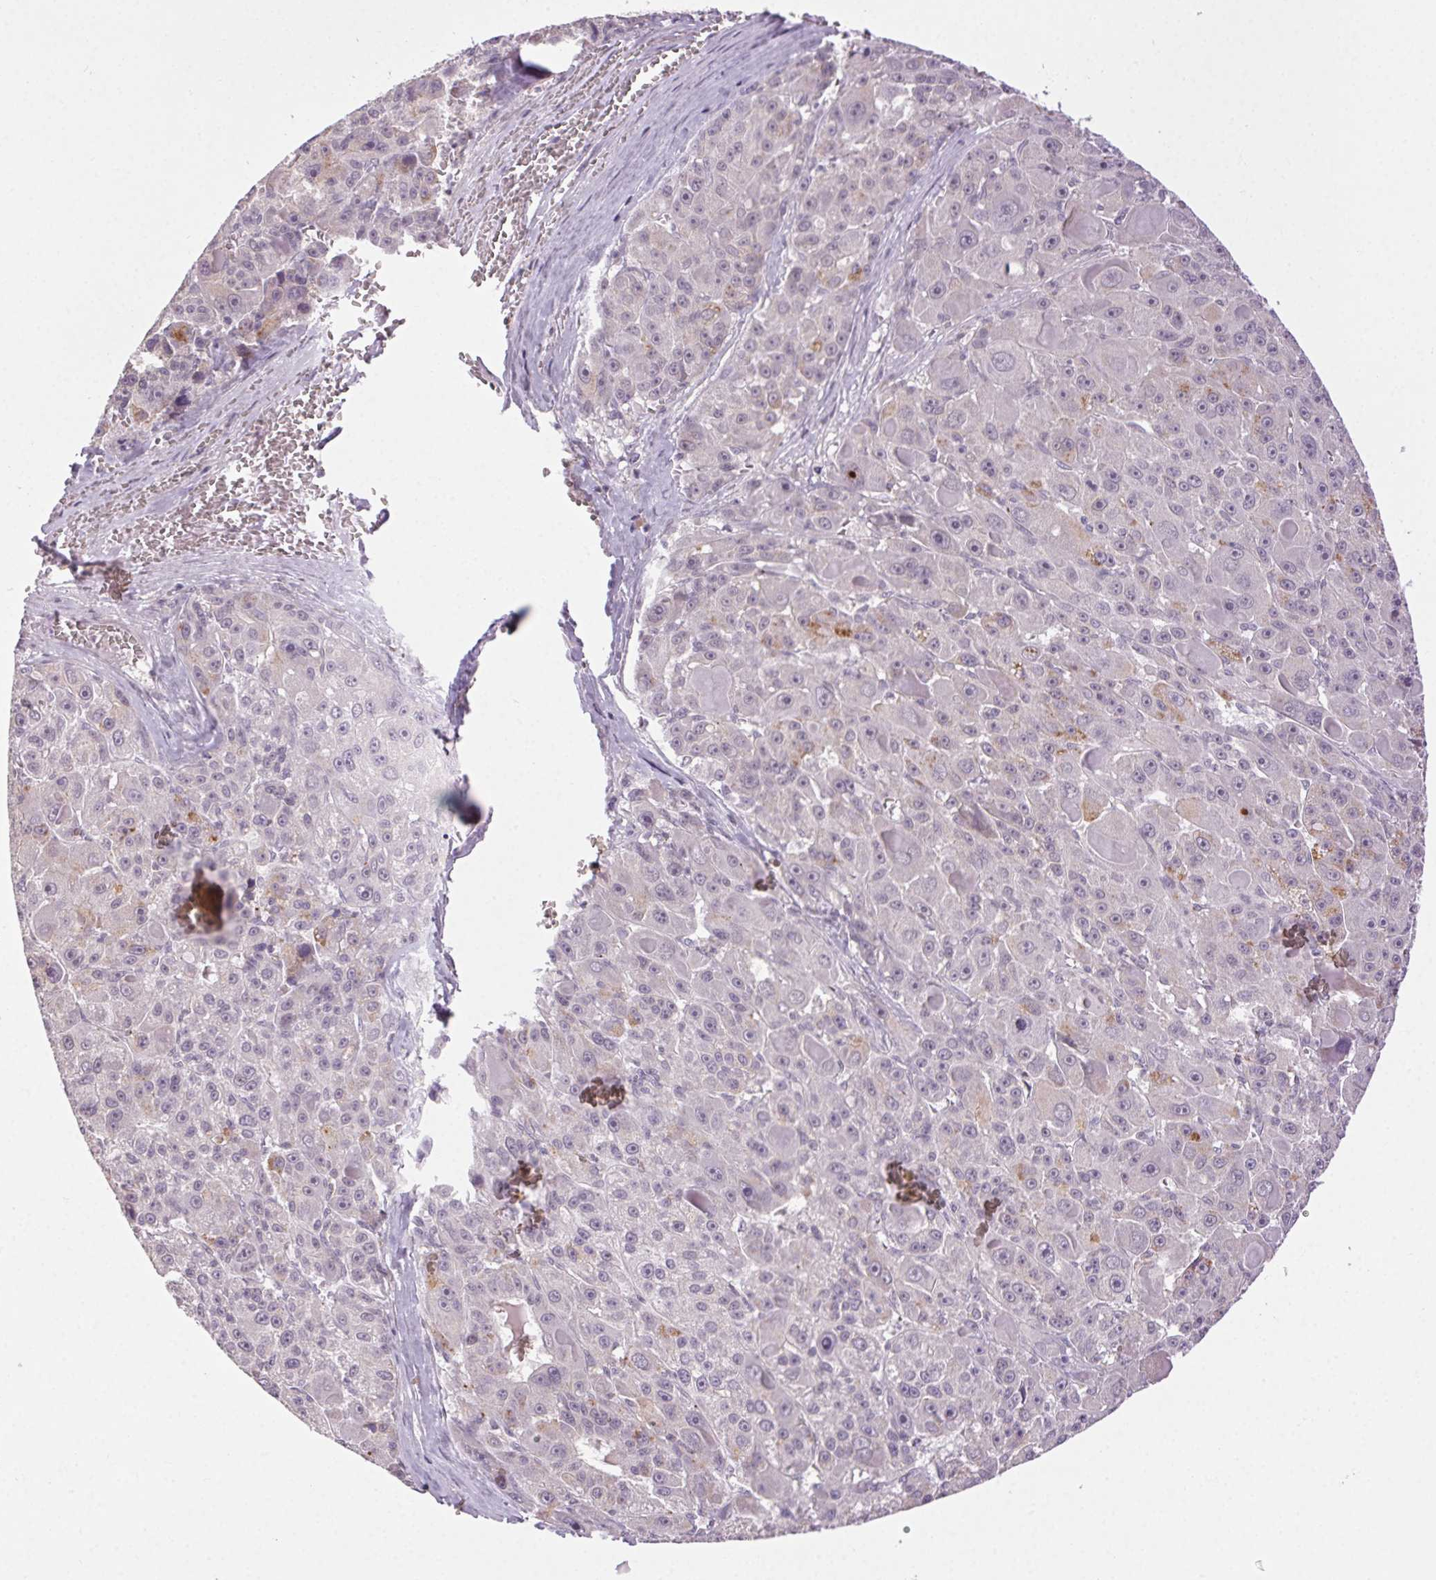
{"staining": {"intensity": "negative", "quantity": "none", "location": "none"}, "tissue": "liver cancer", "cell_type": "Tumor cells", "image_type": "cancer", "snomed": [{"axis": "morphology", "description": "Carcinoma, Hepatocellular, NOS"}, {"axis": "topography", "description": "Liver"}], "caption": "DAB immunohistochemical staining of human liver cancer (hepatocellular carcinoma) reveals no significant positivity in tumor cells.", "gene": "FAM168A", "patient": {"sex": "male", "age": 76}}